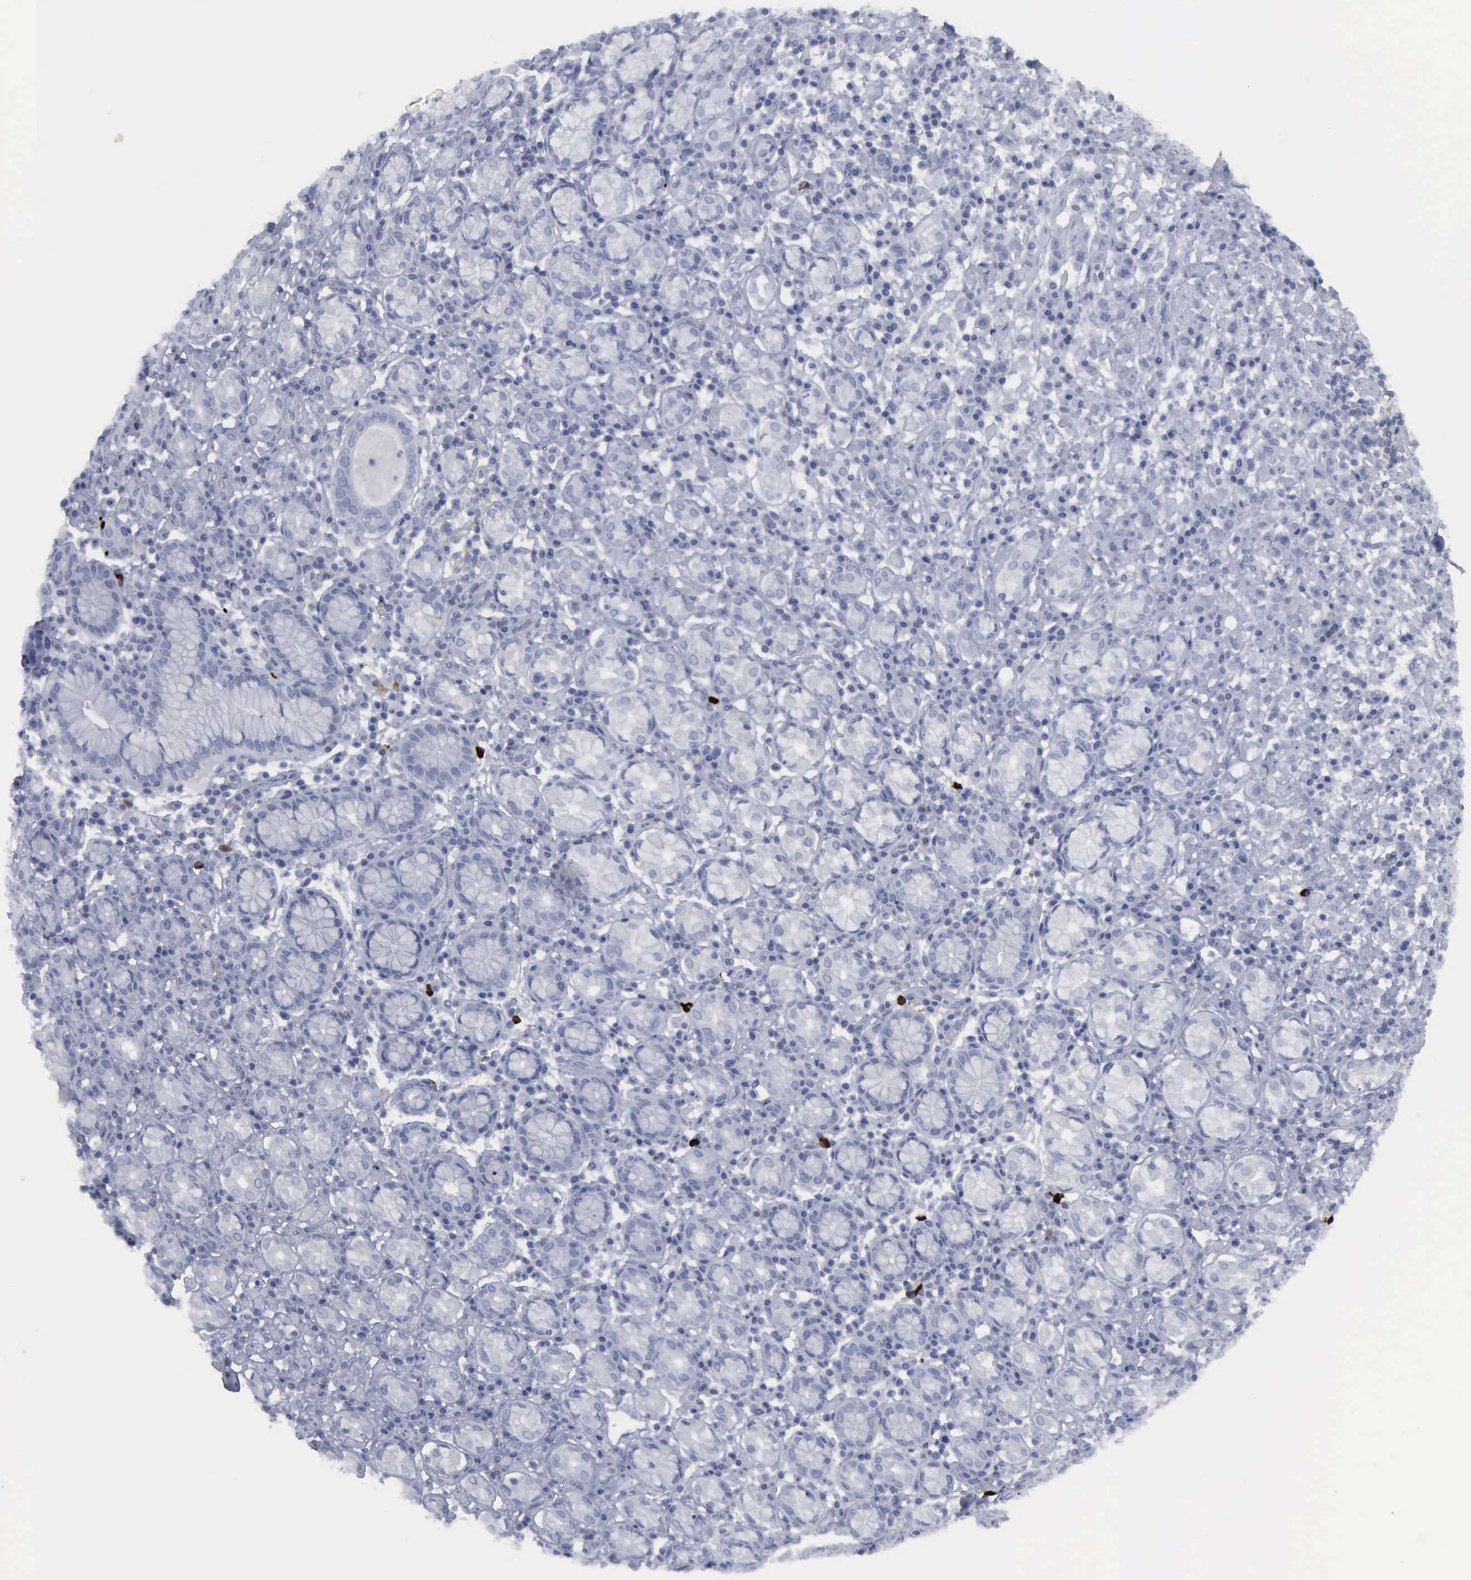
{"staining": {"intensity": "negative", "quantity": "none", "location": "none"}, "tissue": "stomach cancer", "cell_type": "Tumor cells", "image_type": "cancer", "snomed": [{"axis": "morphology", "description": "Adenocarcinoma, NOS"}, {"axis": "topography", "description": "Stomach, lower"}], "caption": "The photomicrograph displays no significant expression in tumor cells of stomach adenocarcinoma. (DAB (3,3'-diaminobenzidine) IHC, high magnification).", "gene": "VCAM1", "patient": {"sex": "male", "age": 88}}